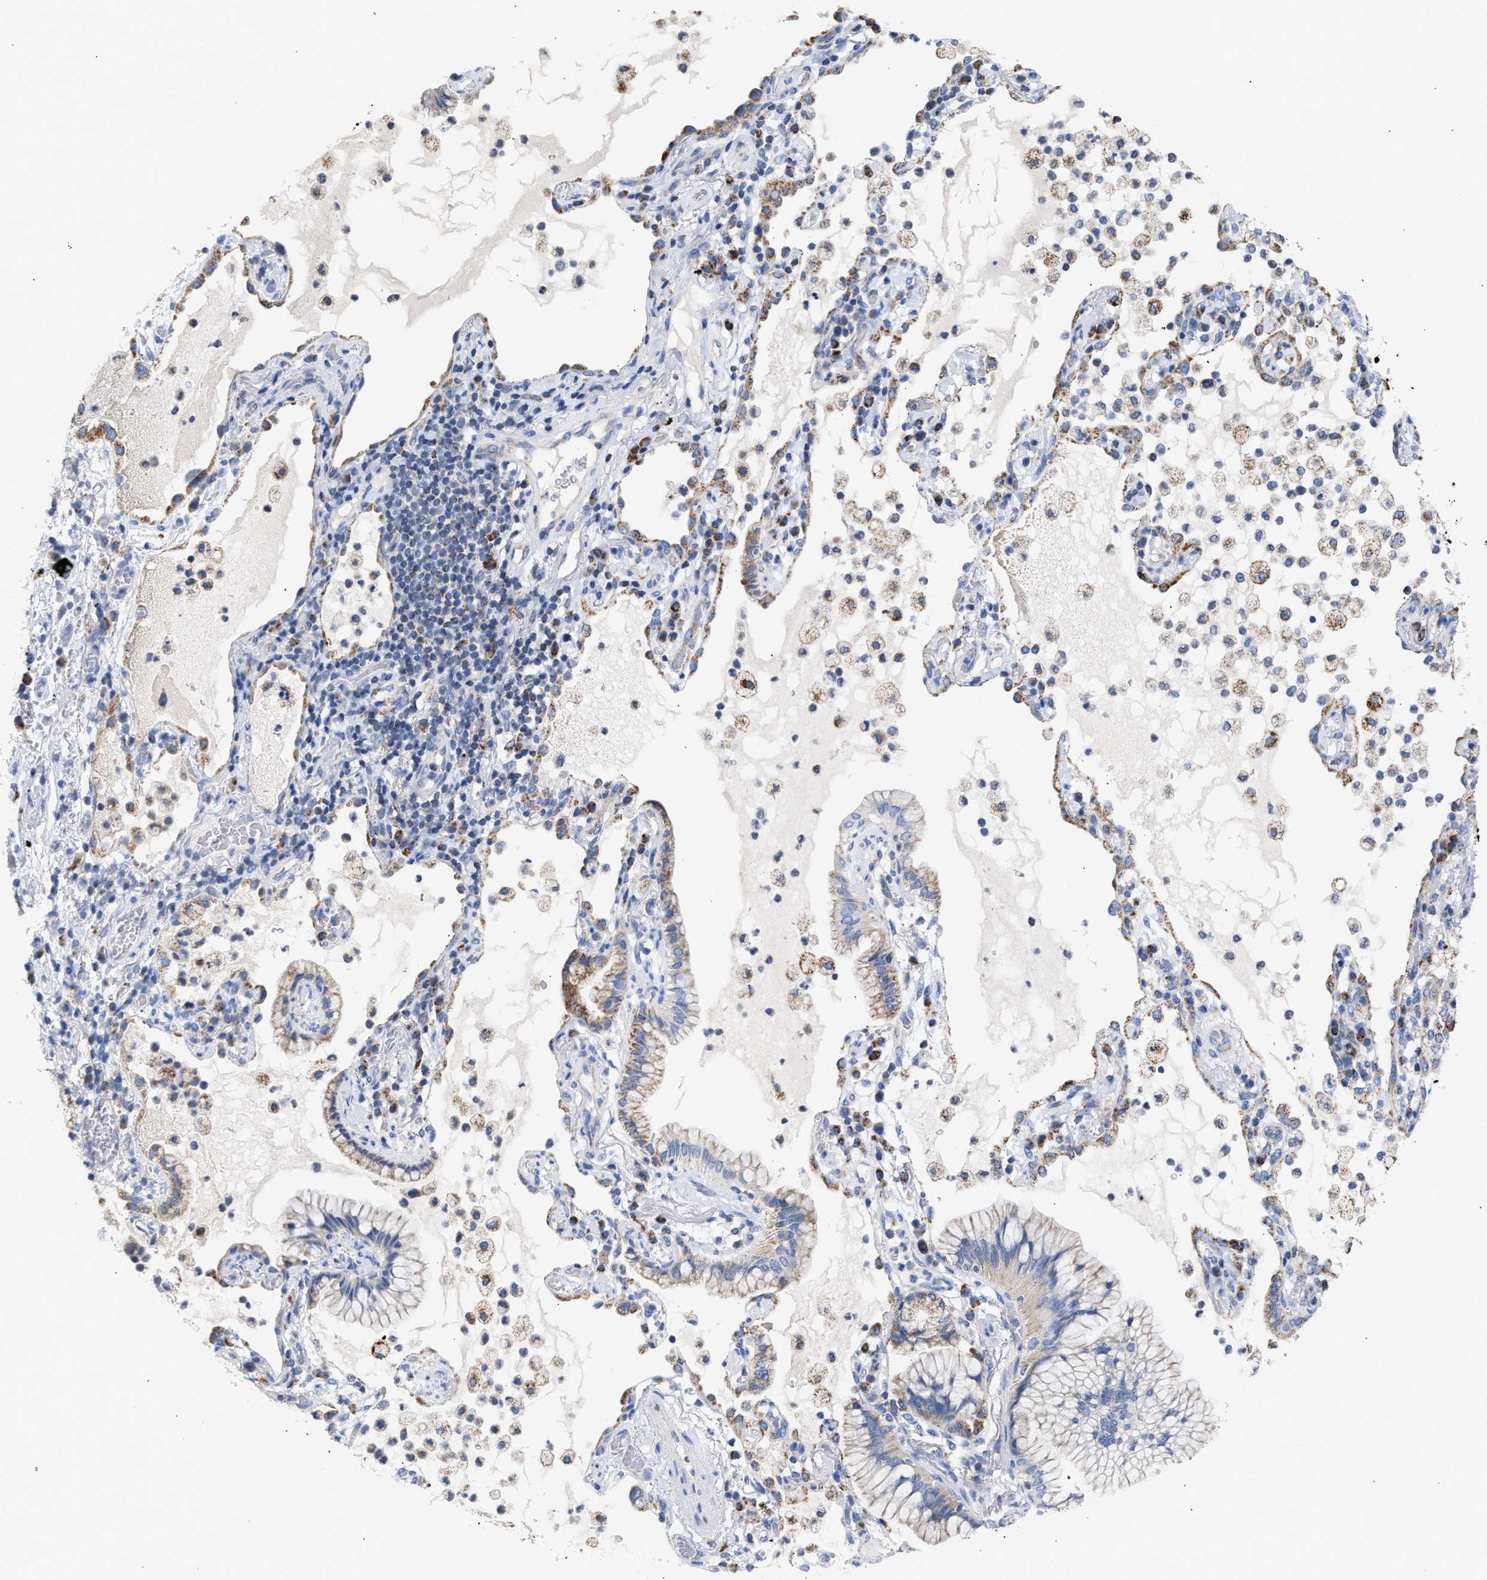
{"staining": {"intensity": "moderate", "quantity": "25%-75%", "location": "cytoplasmic/membranous"}, "tissue": "lung cancer", "cell_type": "Tumor cells", "image_type": "cancer", "snomed": [{"axis": "morphology", "description": "Adenocarcinoma, NOS"}, {"axis": "topography", "description": "Lung"}], "caption": "Protein staining displays moderate cytoplasmic/membranous expression in about 25%-75% of tumor cells in lung cancer.", "gene": "ACOT13", "patient": {"sex": "female", "age": 70}}